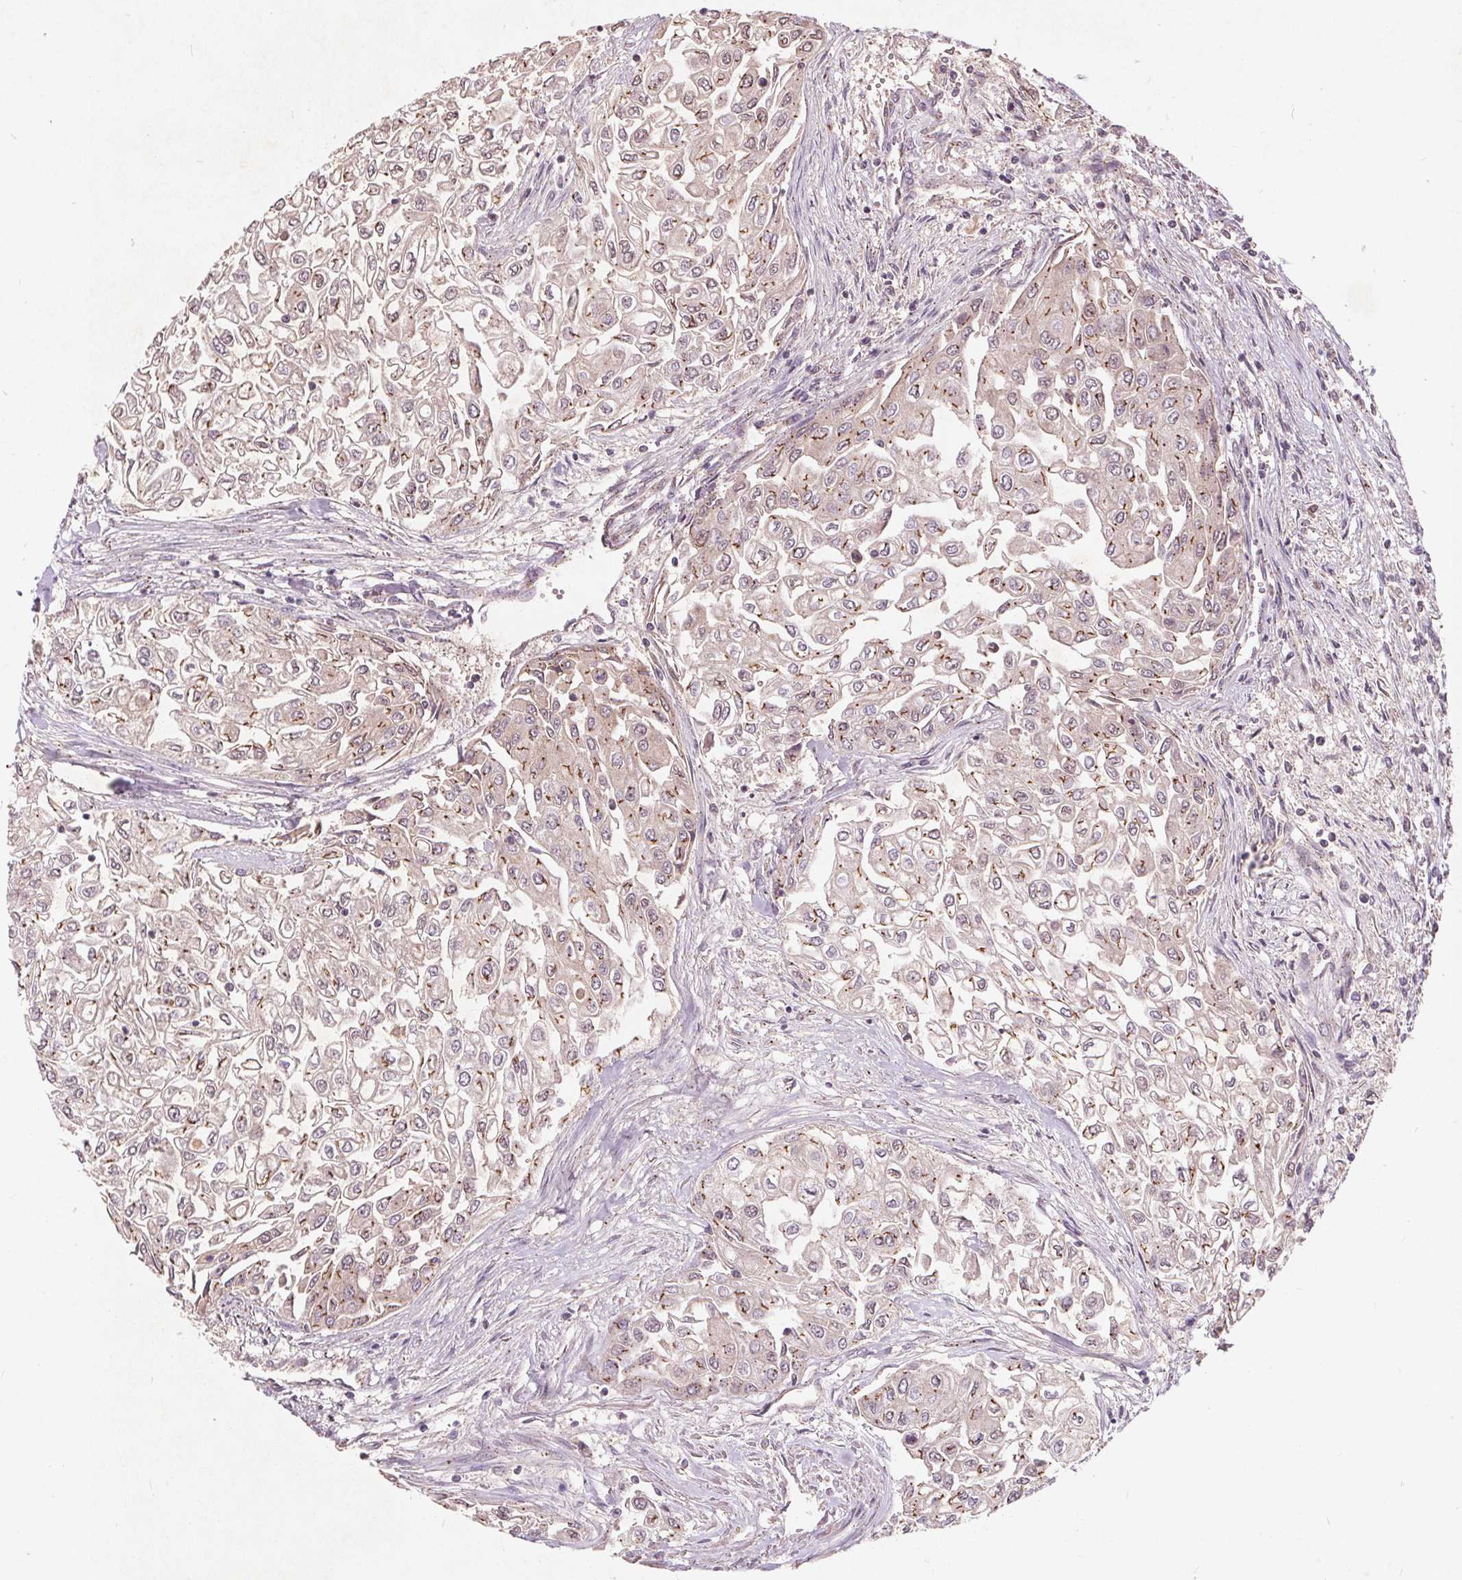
{"staining": {"intensity": "moderate", "quantity": "<25%", "location": "cytoplasmic/membranous"}, "tissue": "urothelial cancer", "cell_type": "Tumor cells", "image_type": "cancer", "snomed": [{"axis": "morphology", "description": "Urothelial carcinoma, High grade"}, {"axis": "topography", "description": "Urinary bladder"}], "caption": "Moderate cytoplasmic/membranous staining is identified in approximately <25% of tumor cells in high-grade urothelial carcinoma. The protein of interest is stained brown, and the nuclei are stained in blue (DAB (3,3'-diaminobenzidine) IHC with brightfield microscopy, high magnification).", "gene": "CSNK1G2", "patient": {"sex": "male", "age": 62}}